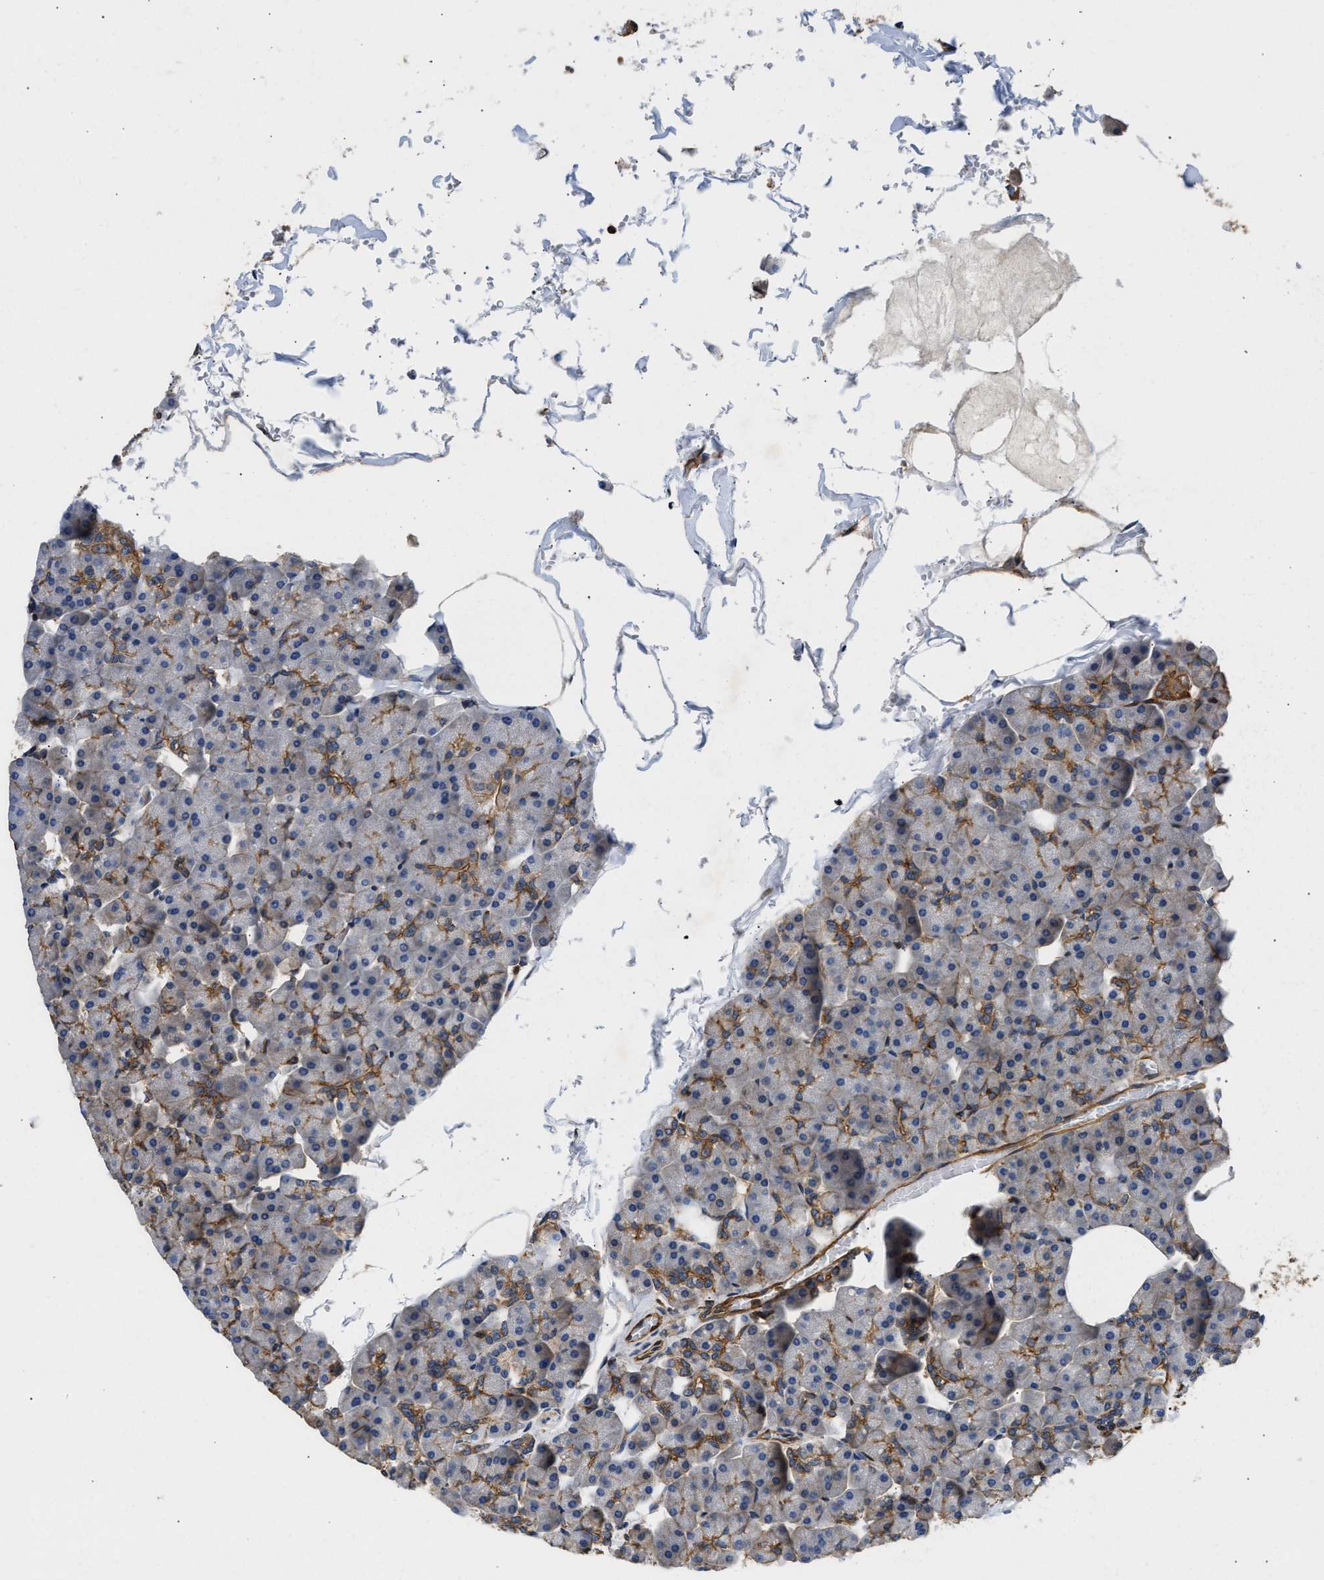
{"staining": {"intensity": "moderate", "quantity": "<25%", "location": "cytoplasmic/membranous"}, "tissue": "pancreas", "cell_type": "Exocrine glandular cells", "image_type": "normal", "snomed": [{"axis": "morphology", "description": "Normal tissue, NOS"}, {"axis": "topography", "description": "Pancreas"}], "caption": "DAB (3,3'-diaminobenzidine) immunohistochemical staining of normal human pancreas exhibits moderate cytoplasmic/membranous protein expression in approximately <25% of exocrine glandular cells.", "gene": "SAMD9L", "patient": {"sex": "male", "age": 35}}